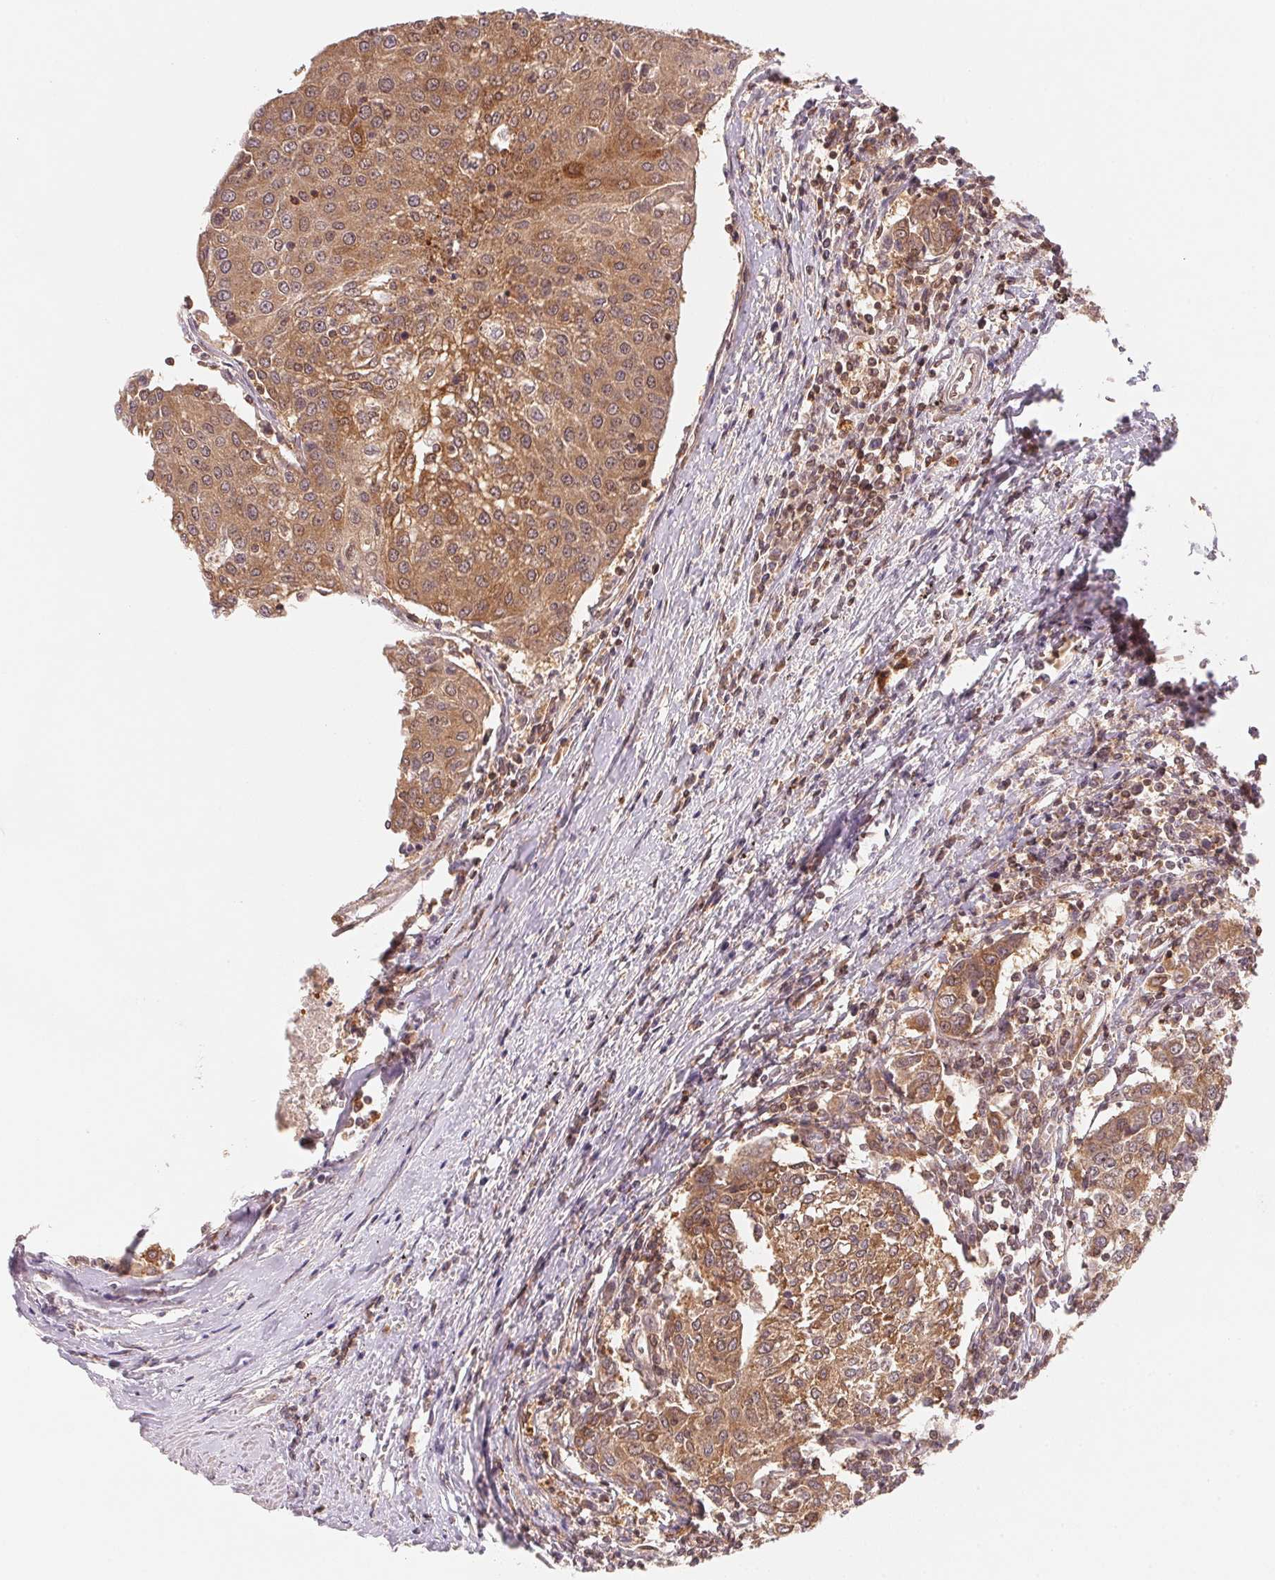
{"staining": {"intensity": "moderate", "quantity": ">75%", "location": "cytoplasmic/membranous,nuclear"}, "tissue": "urothelial cancer", "cell_type": "Tumor cells", "image_type": "cancer", "snomed": [{"axis": "morphology", "description": "Urothelial carcinoma, High grade"}, {"axis": "topography", "description": "Urinary bladder"}], "caption": "The immunohistochemical stain labels moderate cytoplasmic/membranous and nuclear positivity in tumor cells of urothelial carcinoma (high-grade) tissue.", "gene": "CCDC102B", "patient": {"sex": "female", "age": 85}}